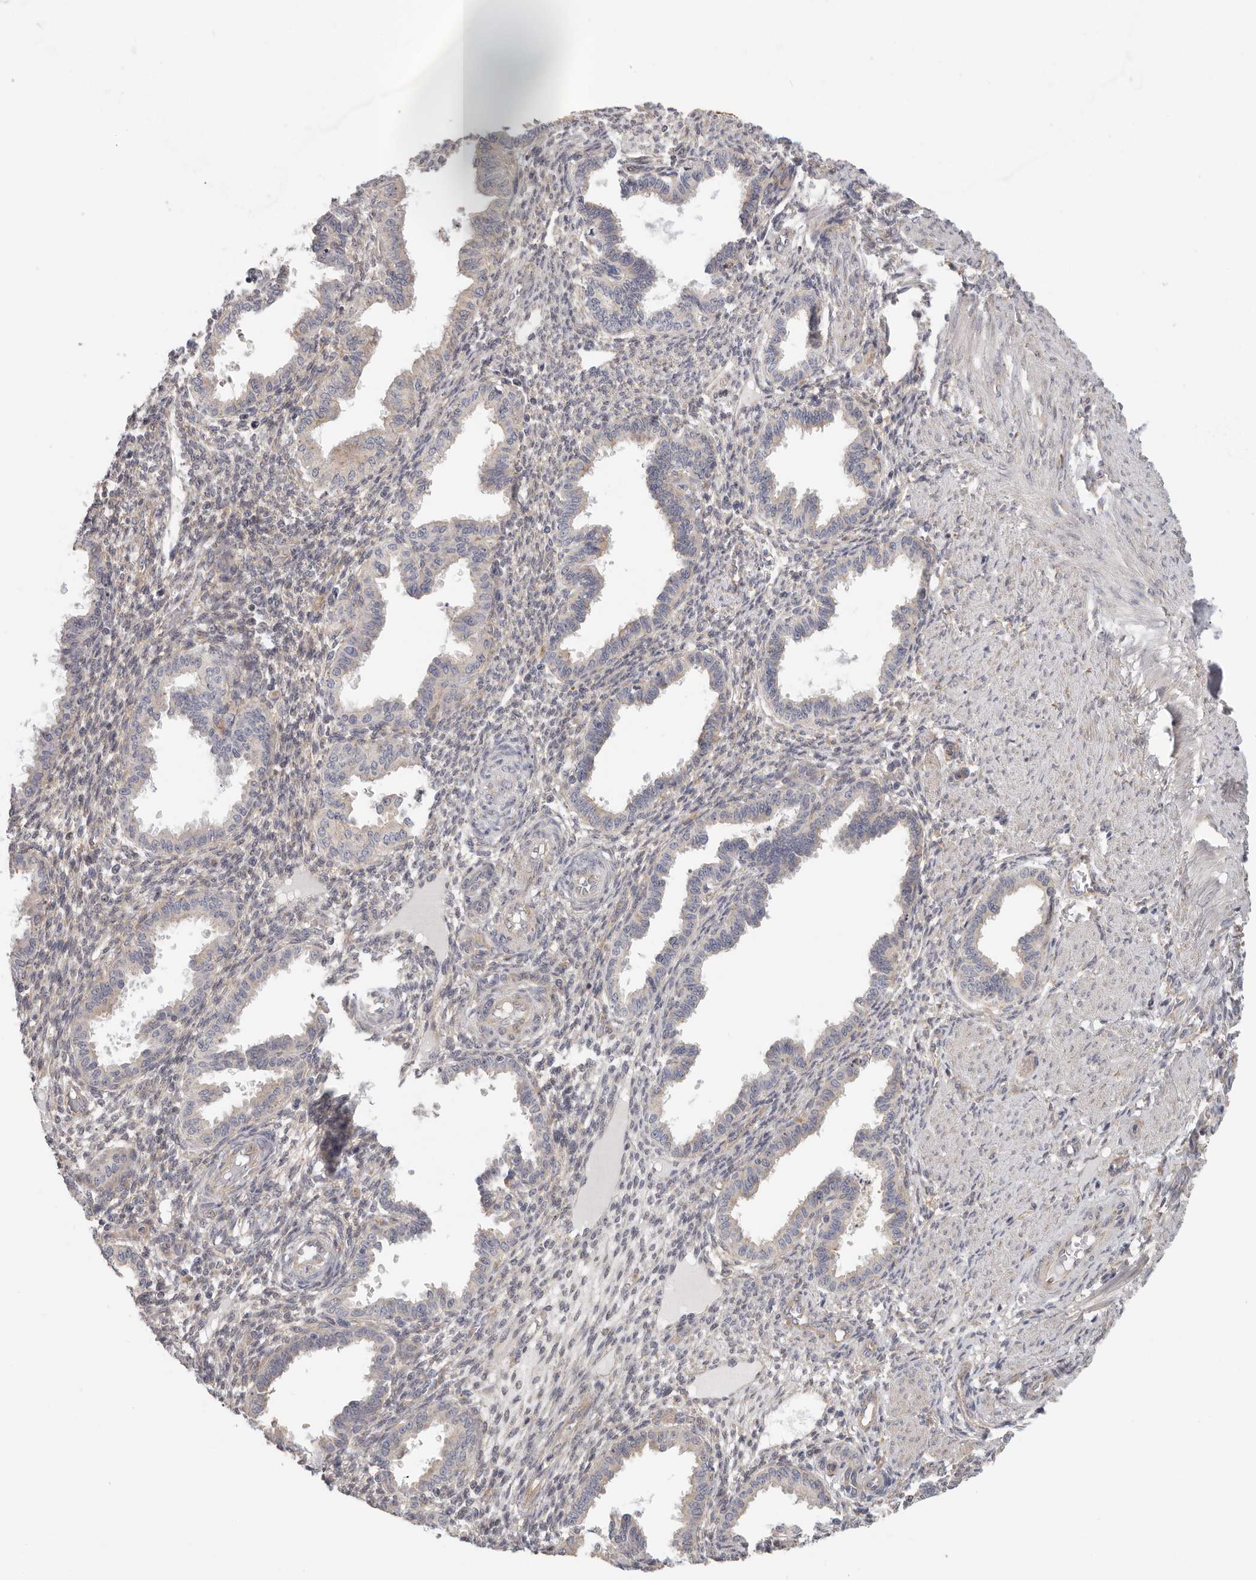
{"staining": {"intensity": "negative", "quantity": "none", "location": "none"}, "tissue": "endometrium", "cell_type": "Cells in endometrial stroma", "image_type": "normal", "snomed": [{"axis": "morphology", "description": "Normal tissue, NOS"}, {"axis": "topography", "description": "Endometrium"}], "caption": "Histopathology image shows no protein staining in cells in endometrial stroma of unremarkable endometrium.", "gene": "AFDN", "patient": {"sex": "female", "age": 33}}